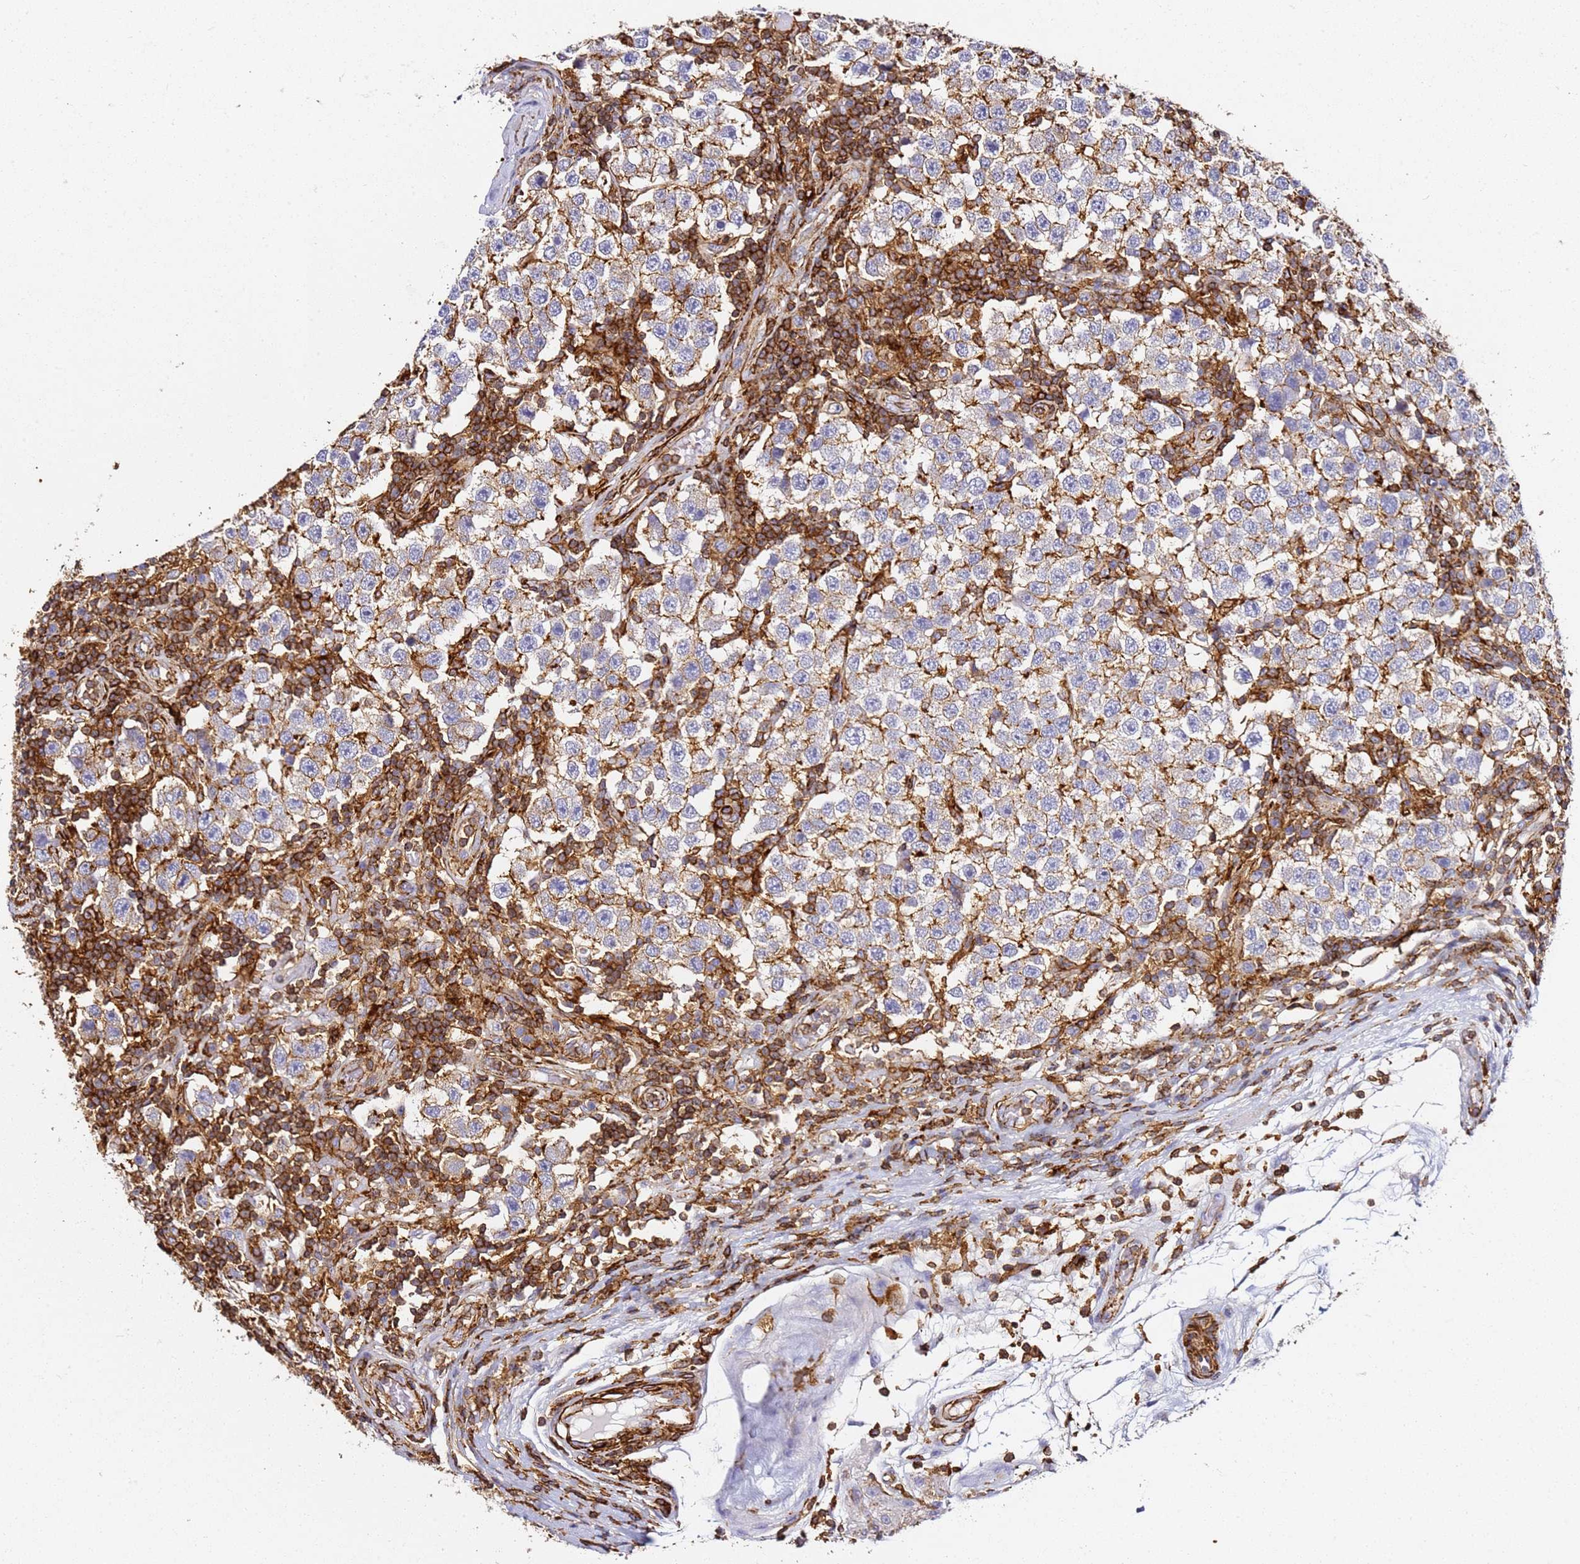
{"staining": {"intensity": "moderate", "quantity": ">75%", "location": "cytoplasmic/membranous"}, "tissue": "testis cancer", "cell_type": "Tumor cells", "image_type": "cancer", "snomed": [{"axis": "morphology", "description": "Seminoma, NOS"}, {"axis": "topography", "description": "Testis"}], "caption": "This micrograph displays IHC staining of human testis cancer, with medium moderate cytoplasmic/membranous staining in approximately >75% of tumor cells.", "gene": "ZNF671", "patient": {"sex": "male", "age": 34}}